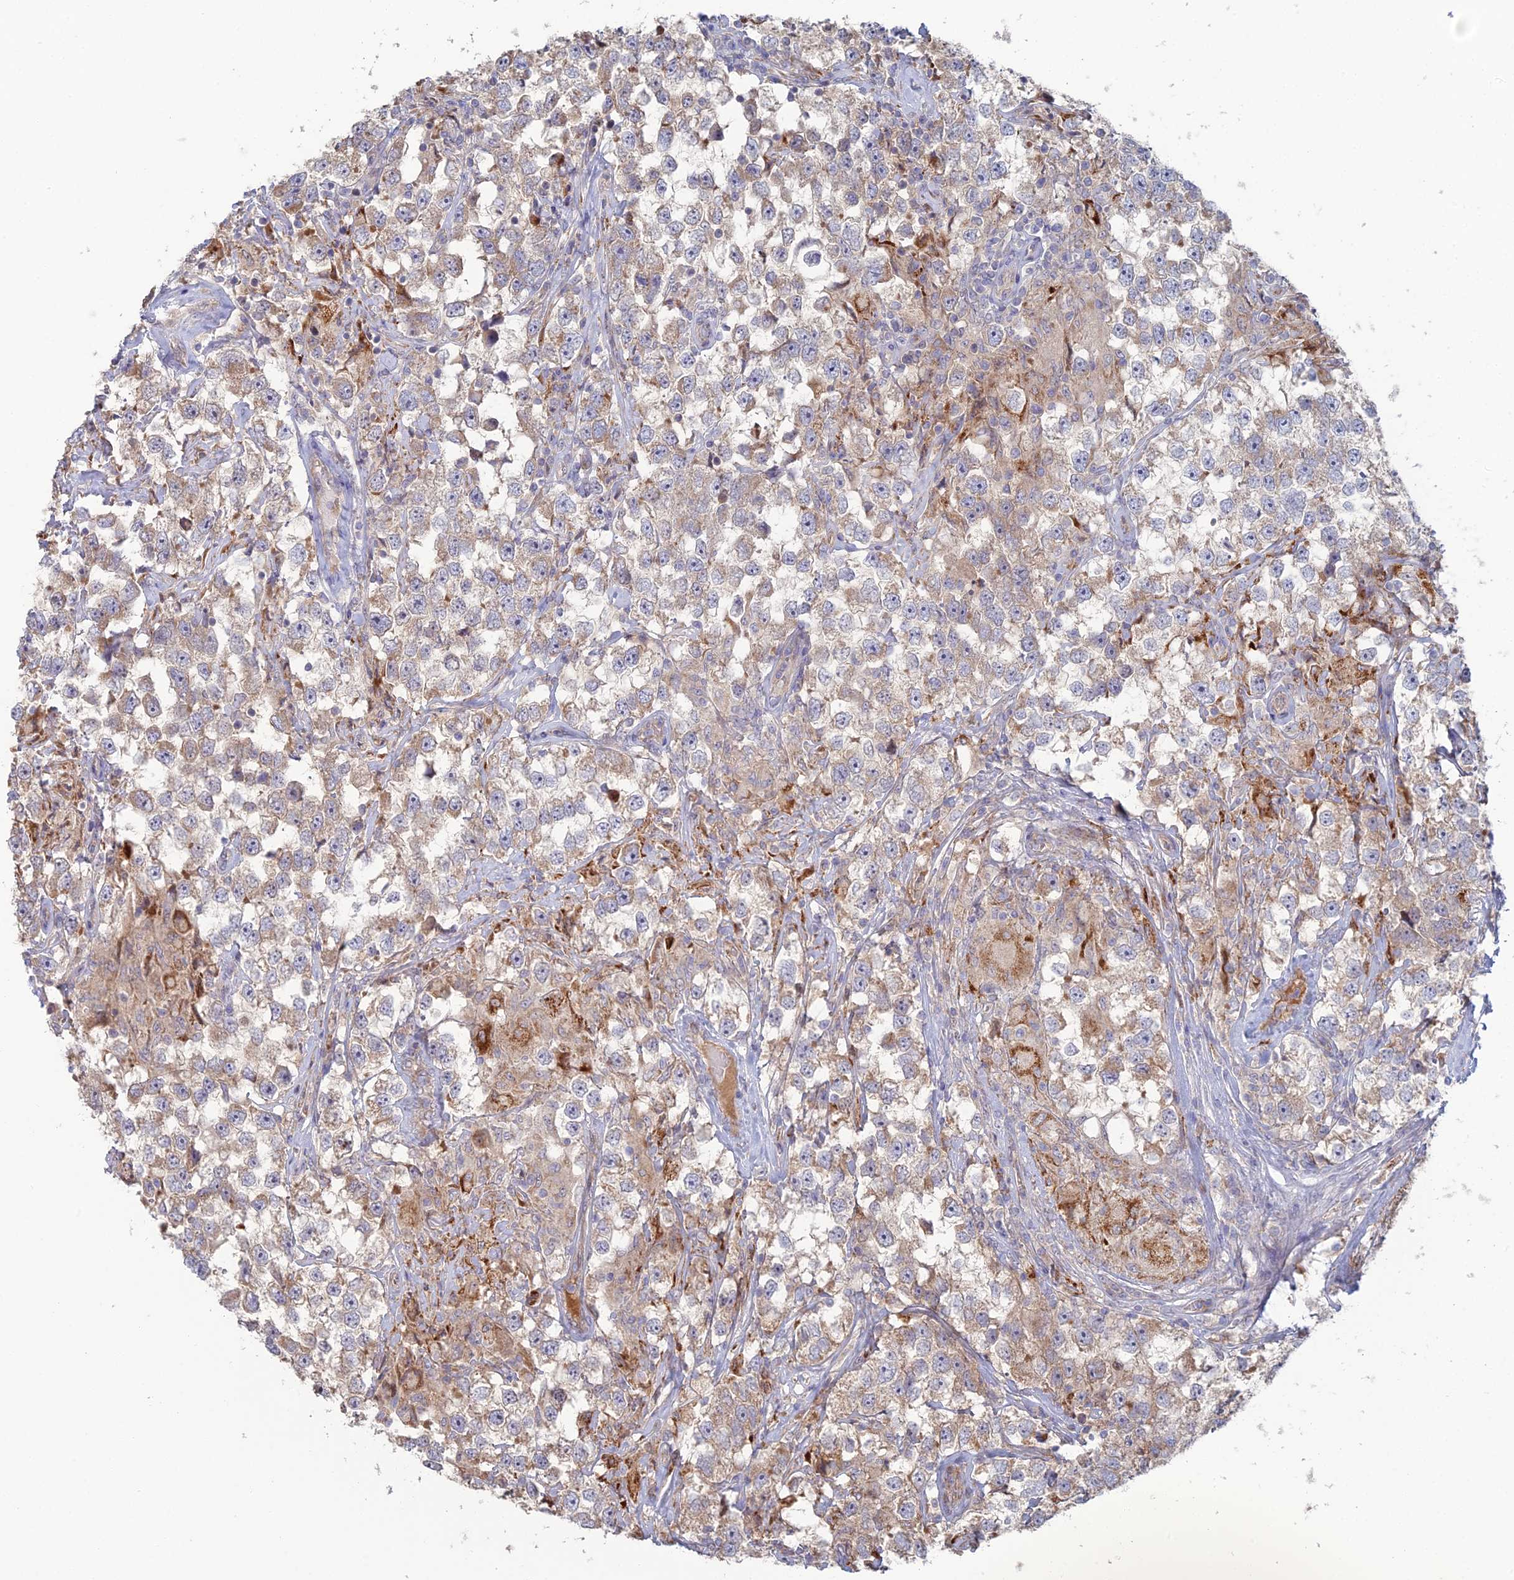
{"staining": {"intensity": "weak", "quantity": "25%-75%", "location": "cytoplasmic/membranous"}, "tissue": "testis cancer", "cell_type": "Tumor cells", "image_type": "cancer", "snomed": [{"axis": "morphology", "description": "Seminoma, NOS"}, {"axis": "topography", "description": "Testis"}], "caption": "IHC (DAB) staining of human testis cancer demonstrates weak cytoplasmic/membranous protein expression in approximately 25%-75% of tumor cells.", "gene": "ARL16", "patient": {"sex": "male", "age": 46}}